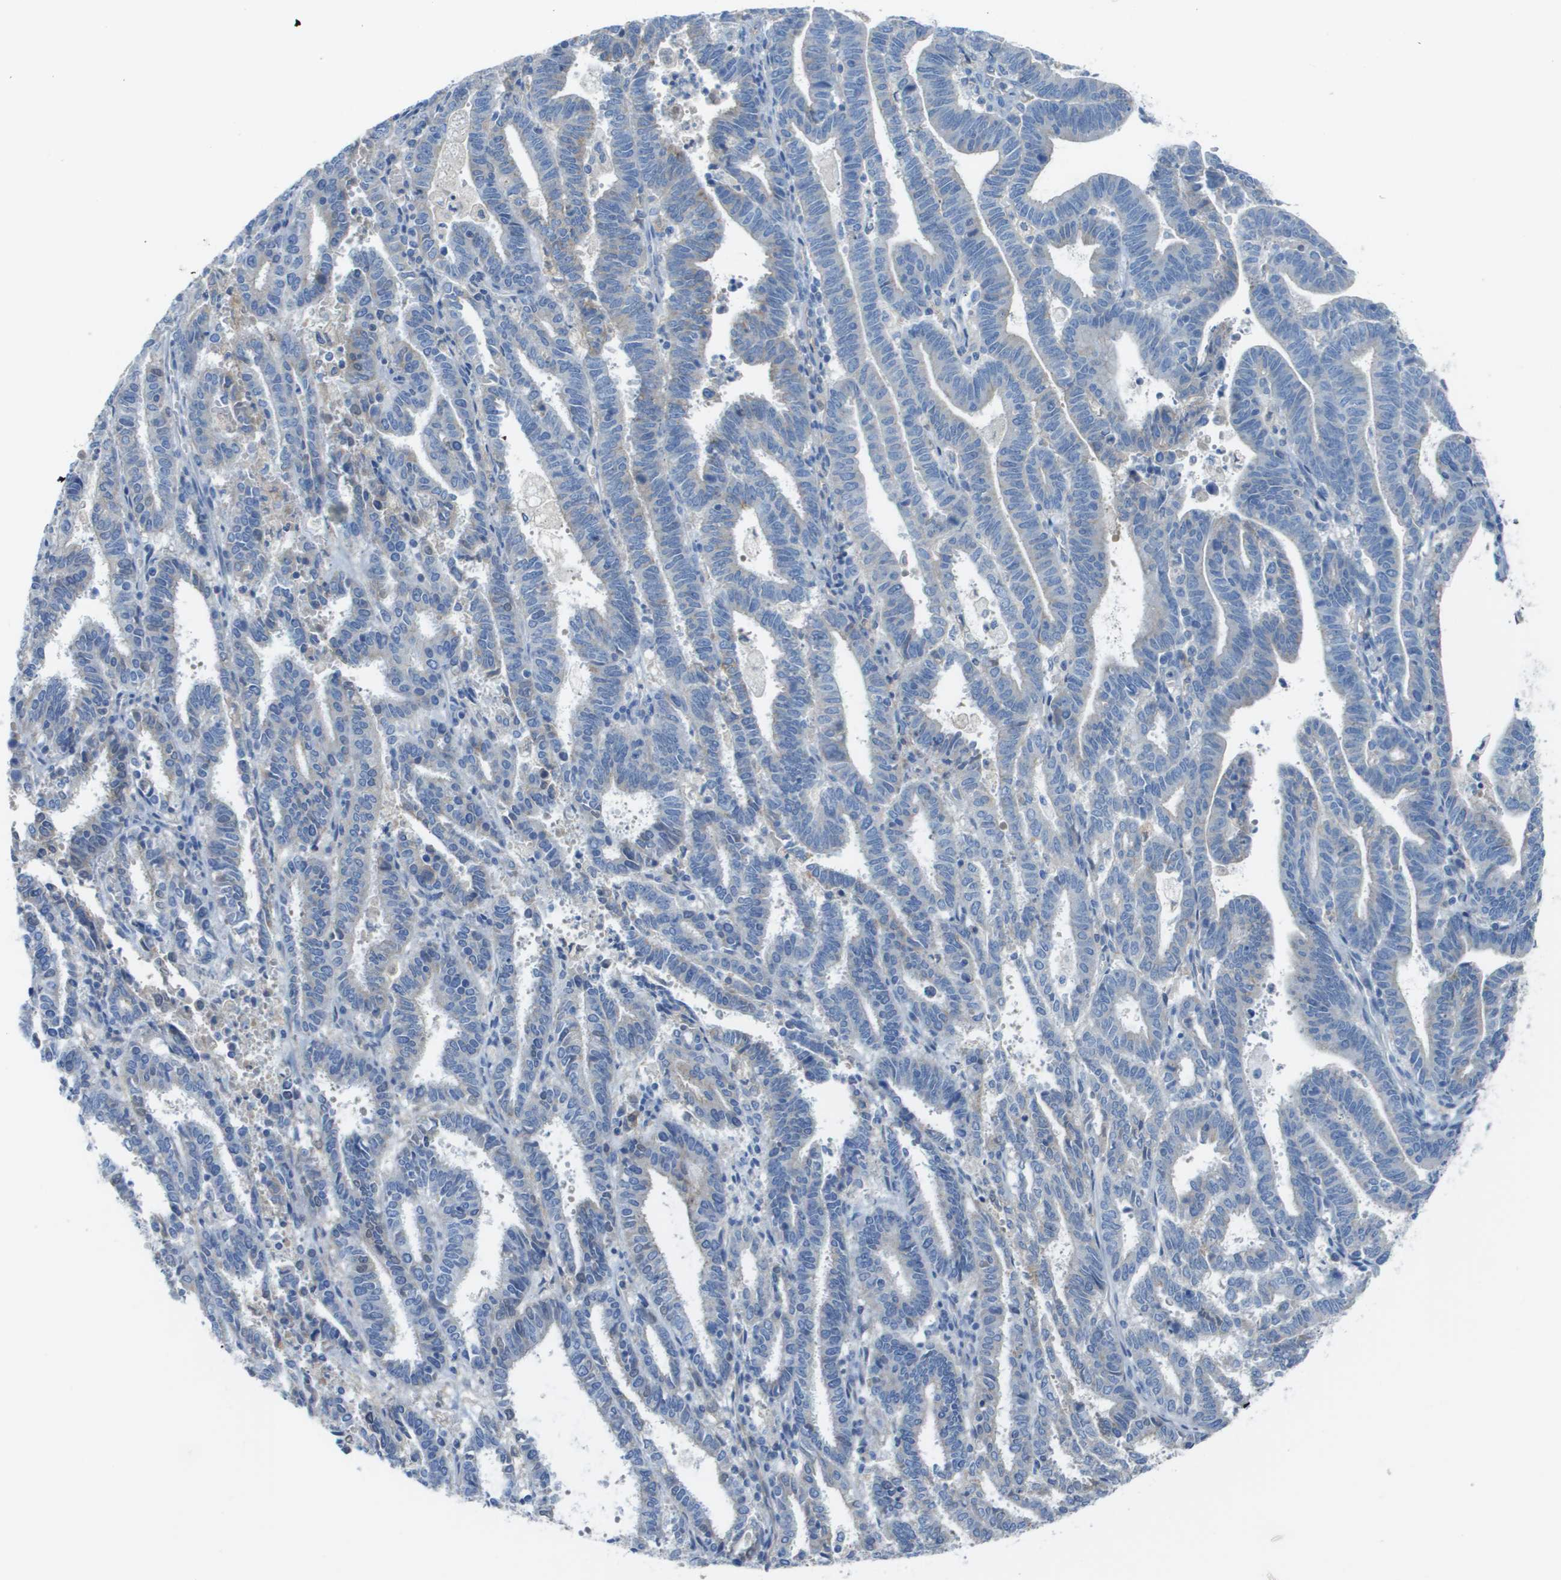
{"staining": {"intensity": "negative", "quantity": "none", "location": "none"}, "tissue": "endometrial cancer", "cell_type": "Tumor cells", "image_type": "cancer", "snomed": [{"axis": "morphology", "description": "Adenocarcinoma, NOS"}, {"axis": "topography", "description": "Uterus"}], "caption": "An IHC micrograph of endometrial cancer (adenocarcinoma) is shown. There is no staining in tumor cells of endometrial cancer (adenocarcinoma).", "gene": "CD46", "patient": {"sex": "female", "age": 83}}